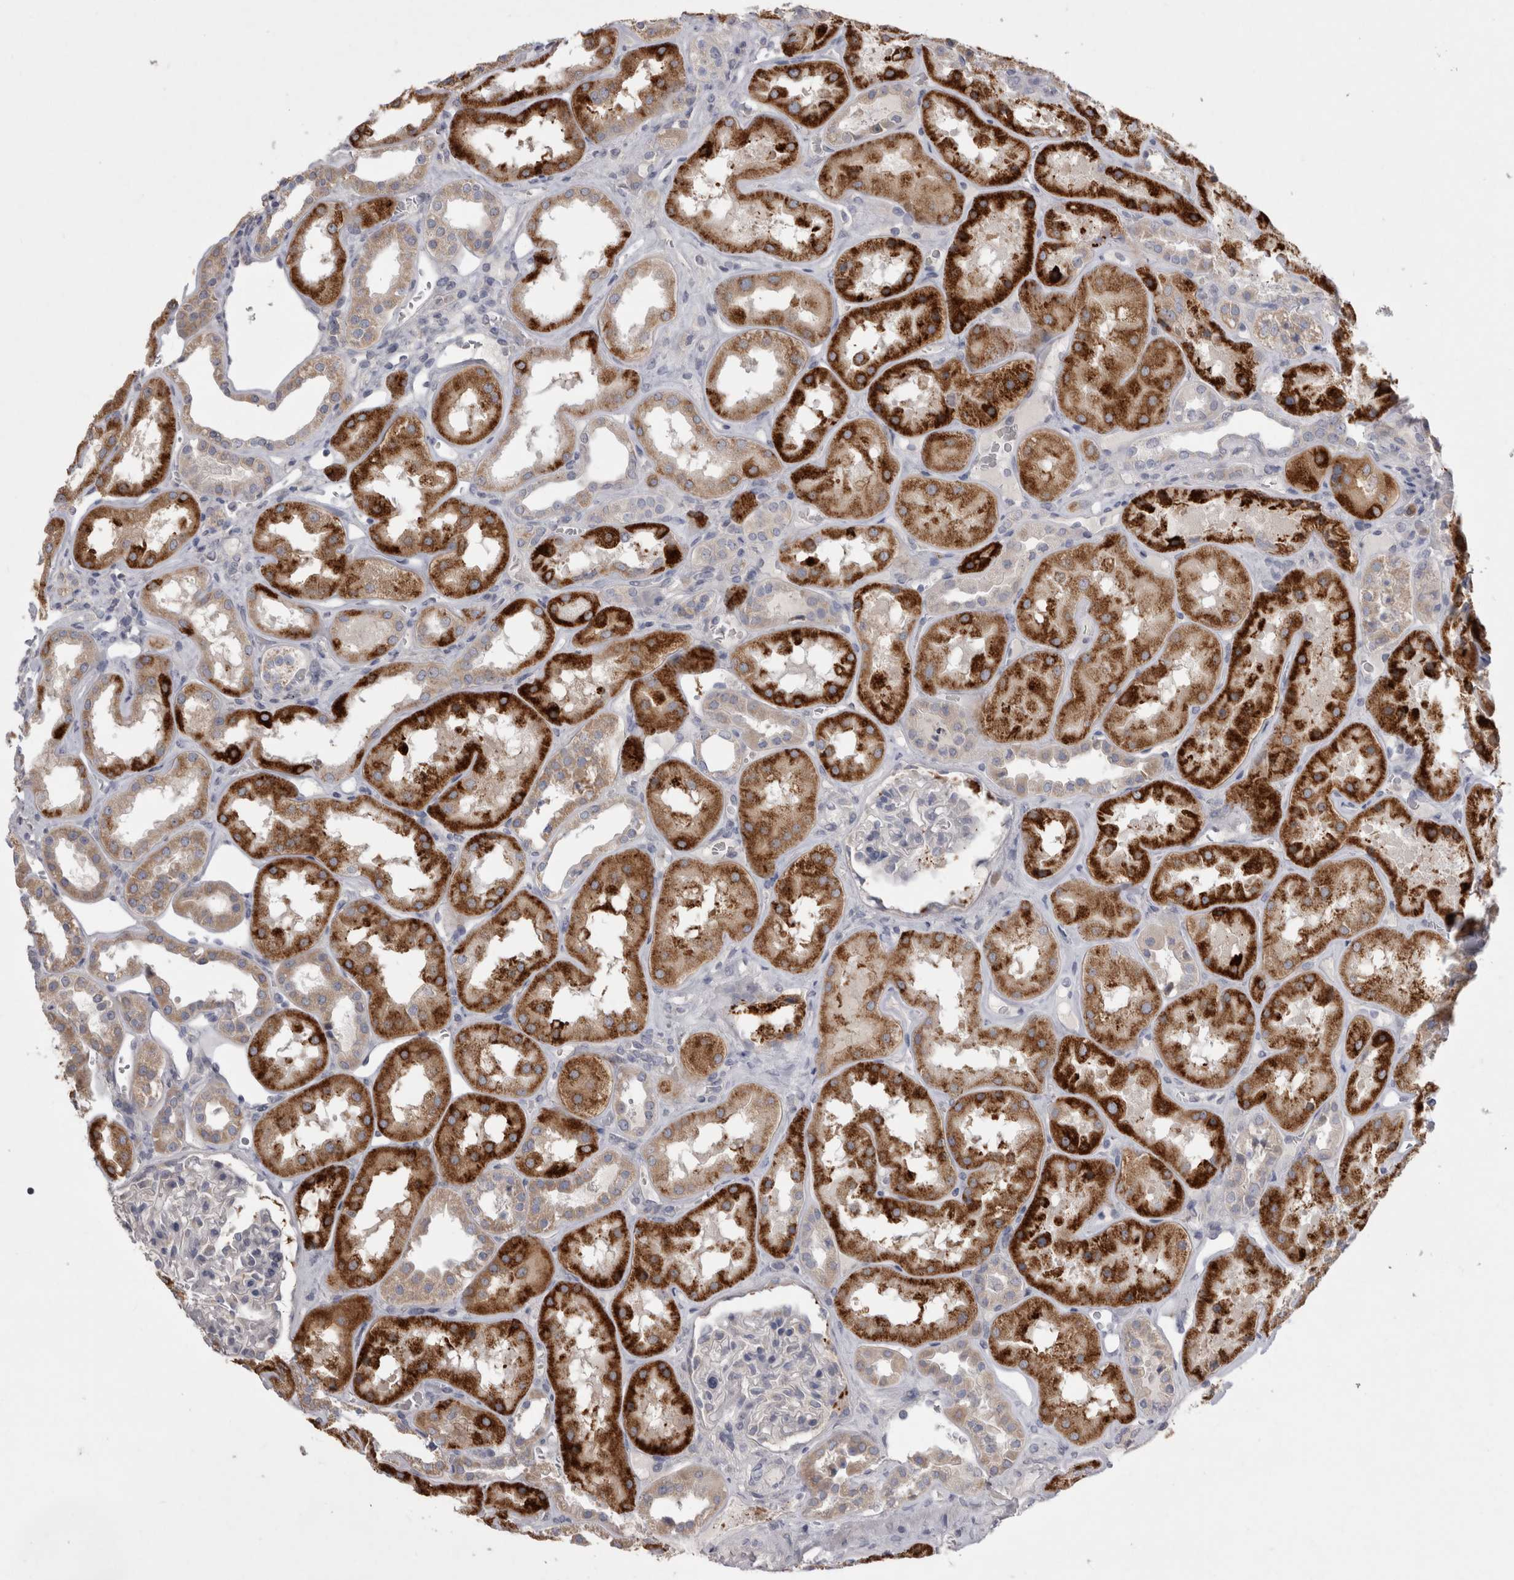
{"staining": {"intensity": "negative", "quantity": "none", "location": "none"}, "tissue": "kidney", "cell_type": "Cells in glomeruli", "image_type": "normal", "snomed": [{"axis": "morphology", "description": "Normal tissue, NOS"}, {"axis": "topography", "description": "Kidney"}], "caption": "The immunohistochemistry (IHC) photomicrograph has no significant positivity in cells in glomeruli of kidney.", "gene": "LRRC40", "patient": {"sex": "male", "age": 70}}